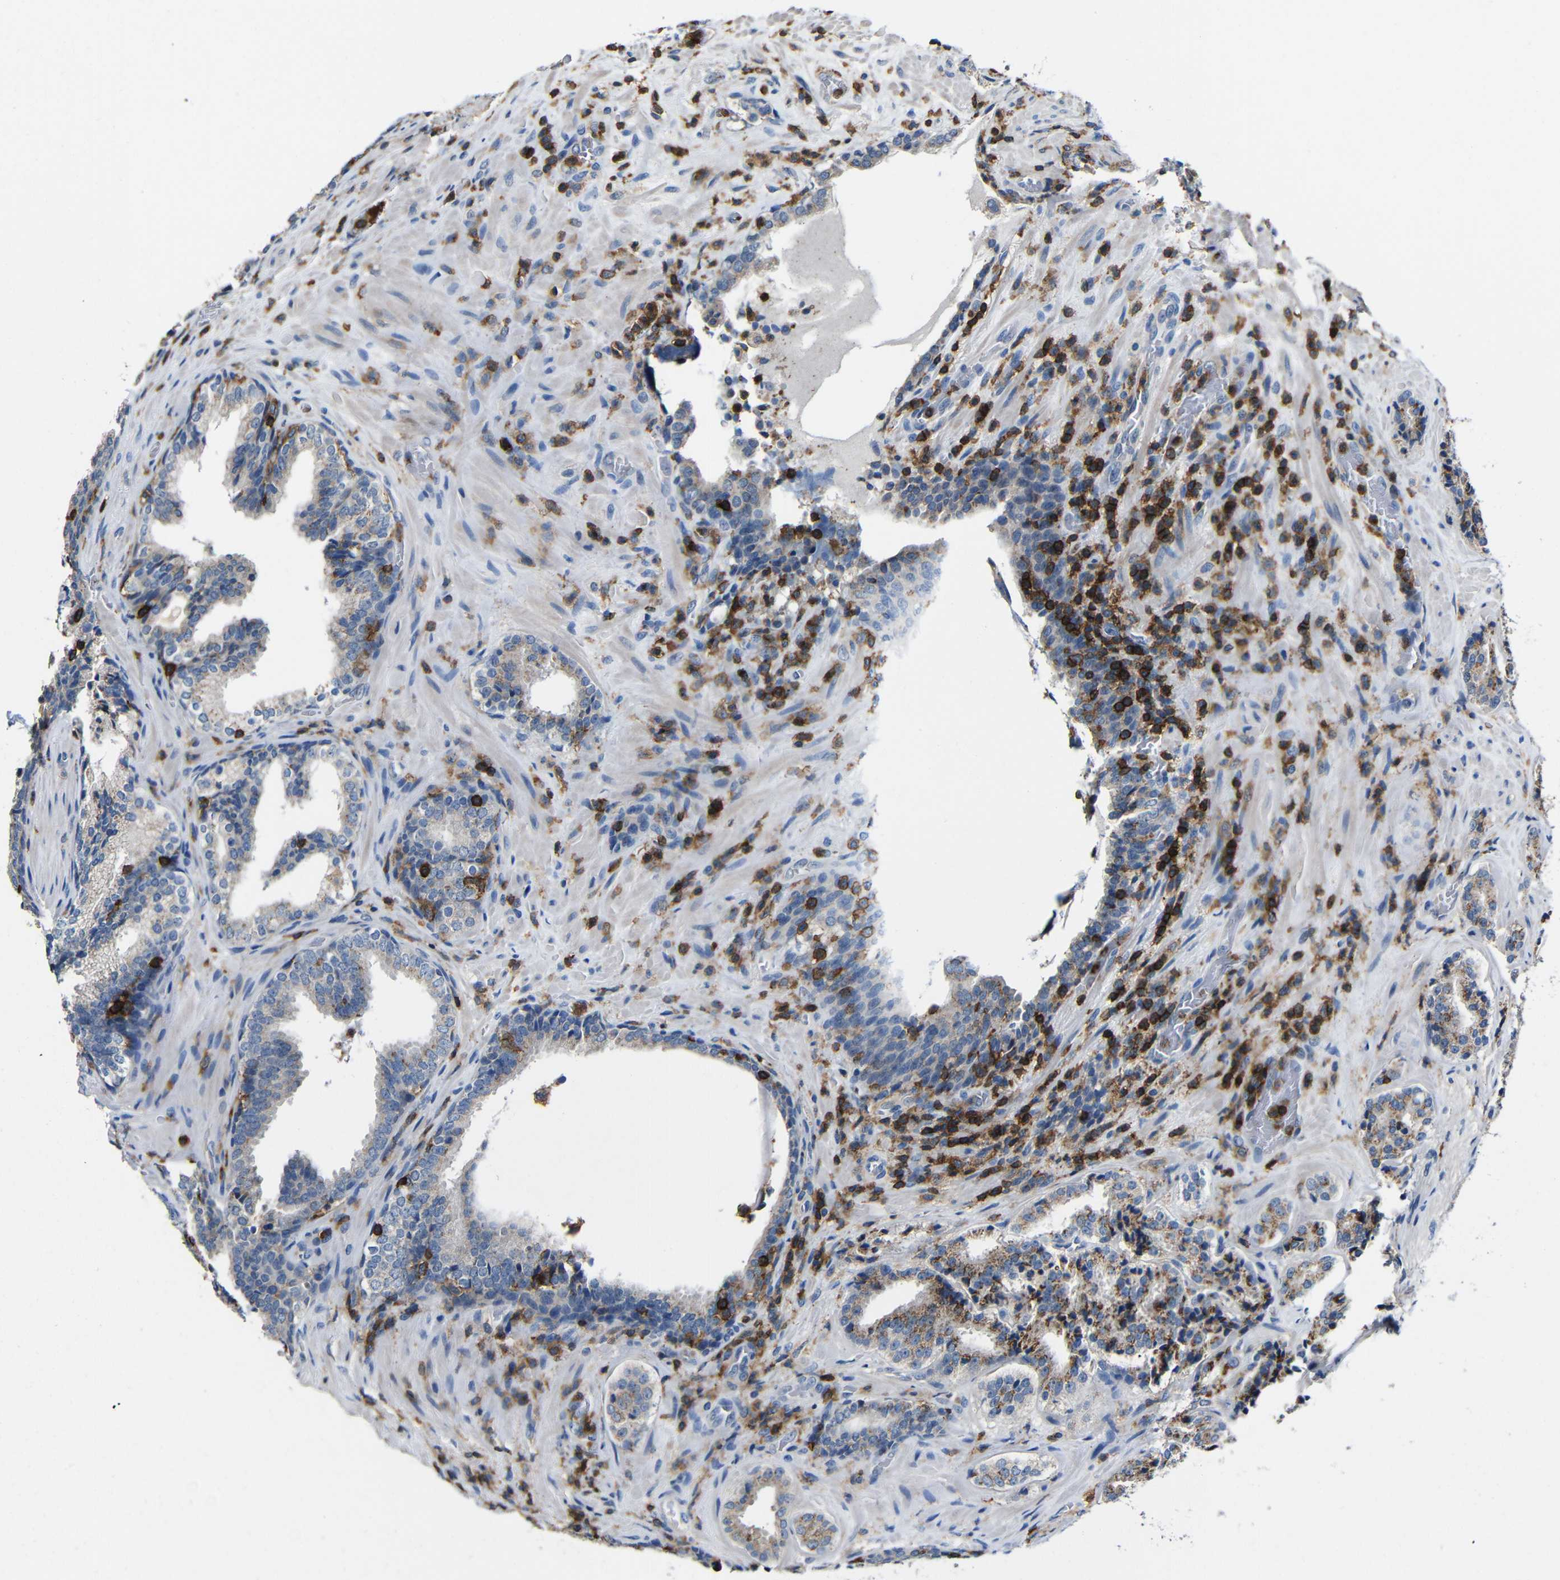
{"staining": {"intensity": "moderate", "quantity": "25%-75%", "location": "cytoplasmic/membranous"}, "tissue": "prostate cancer", "cell_type": "Tumor cells", "image_type": "cancer", "snomed": [{"axis": "morphology", "description": "Adenocarcinoma, High grade"}, {"axis": "topography", "description": "Prostate"}], "caption": "Immunohistochemistry (IHC) of prostate cancer exhibits medium levels of moderate cytoplasmic/membranous staining in approximately 25%-75% of tumor cells. (IHC, brightfield microscopy, high magnification).", "gene": "P2RY12", "patient": {"sex": "male", "age": 60}}